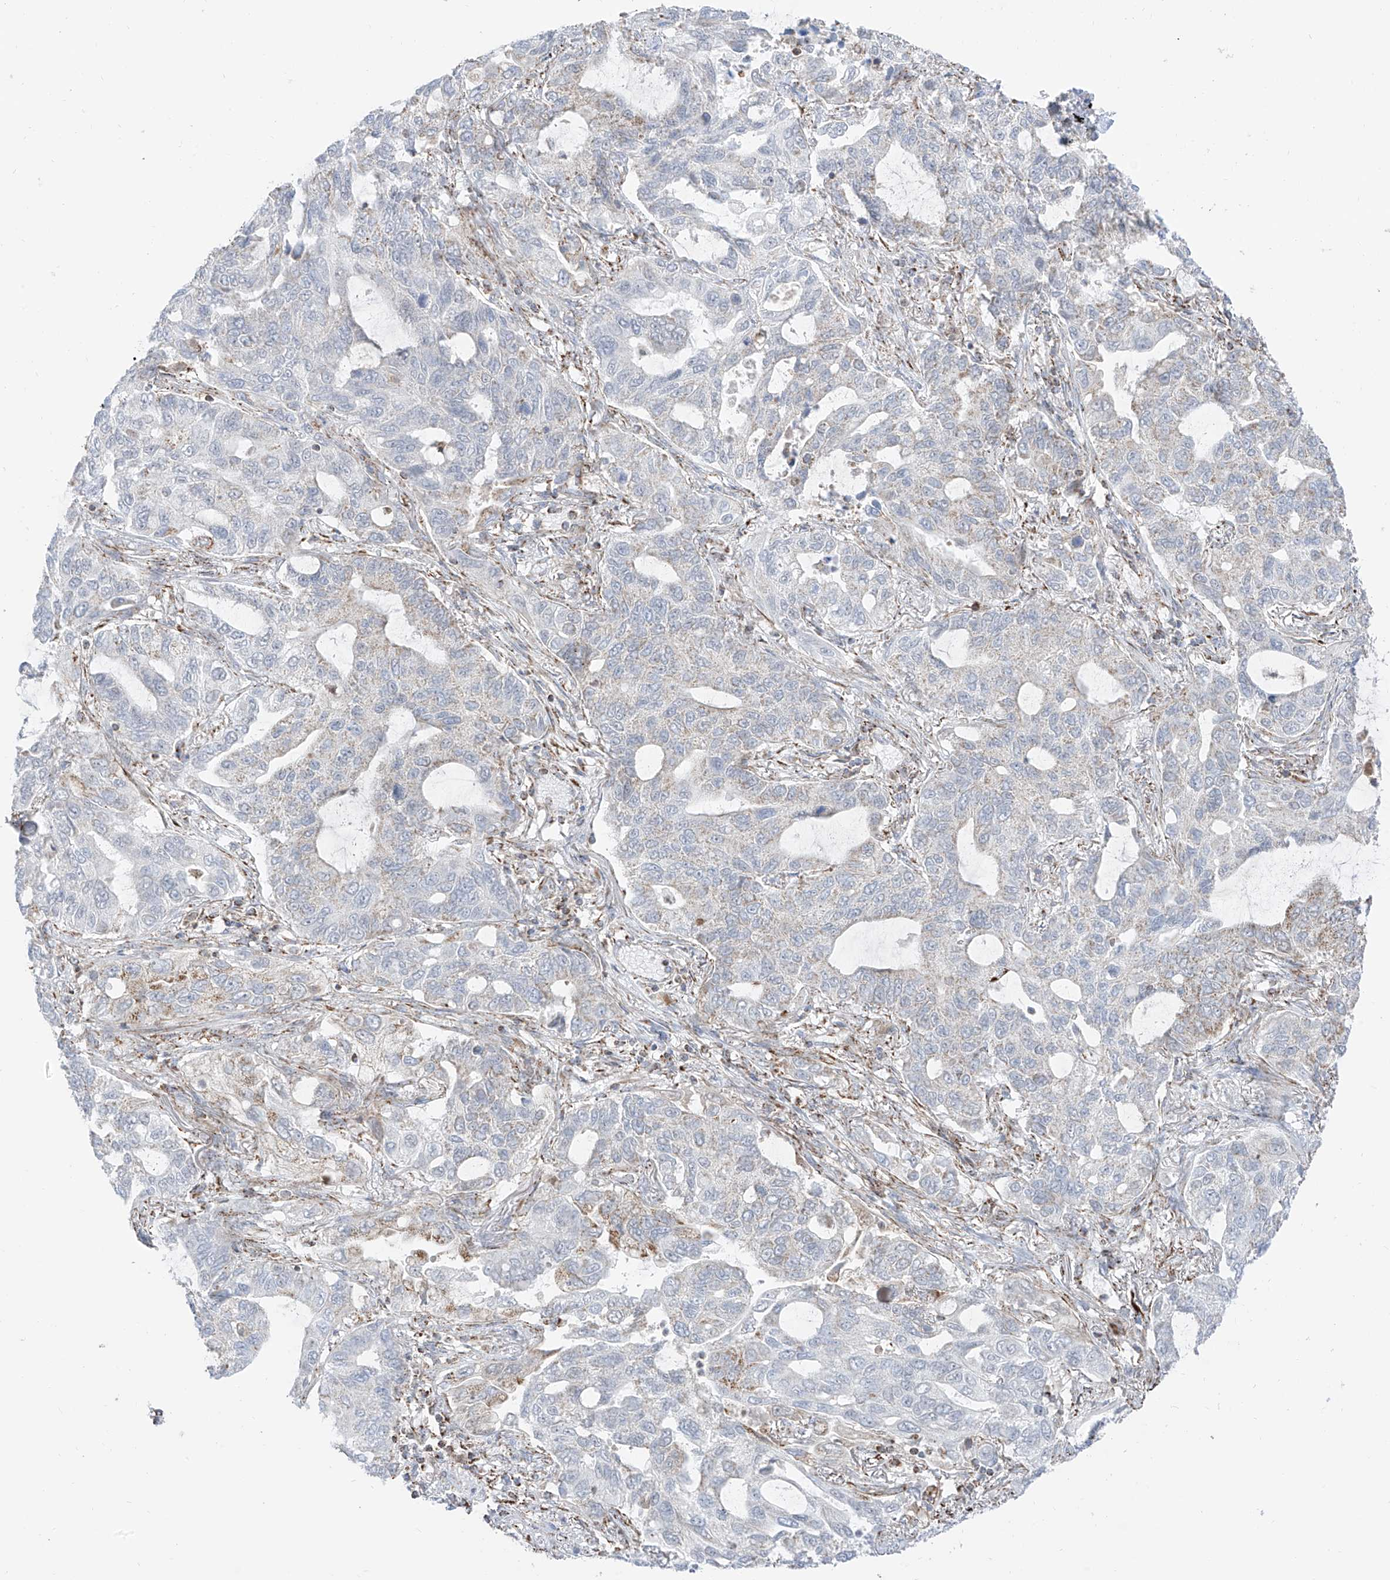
{"staining": {"intensity": "negative", "quantity": "none", "location": "none"}, "tissue": "lung cancer", "cell_type": "Tumor cells", "image_type": "cancer", "snomed": [{"axis": "morphology", "description": "Adenocarcinoma, NOS"}, {"axis": "topography", "description": "Lung"}], "caption": "This image is of lung adenocarcinoma stained with IHC to label a protein in brown with the nuclei are counter-stained blue. There is no expression in tumor cells. Nuclei are stained in blue.", "gene": "ETHE1", "patient": {"sex": "male", "age": 64}}